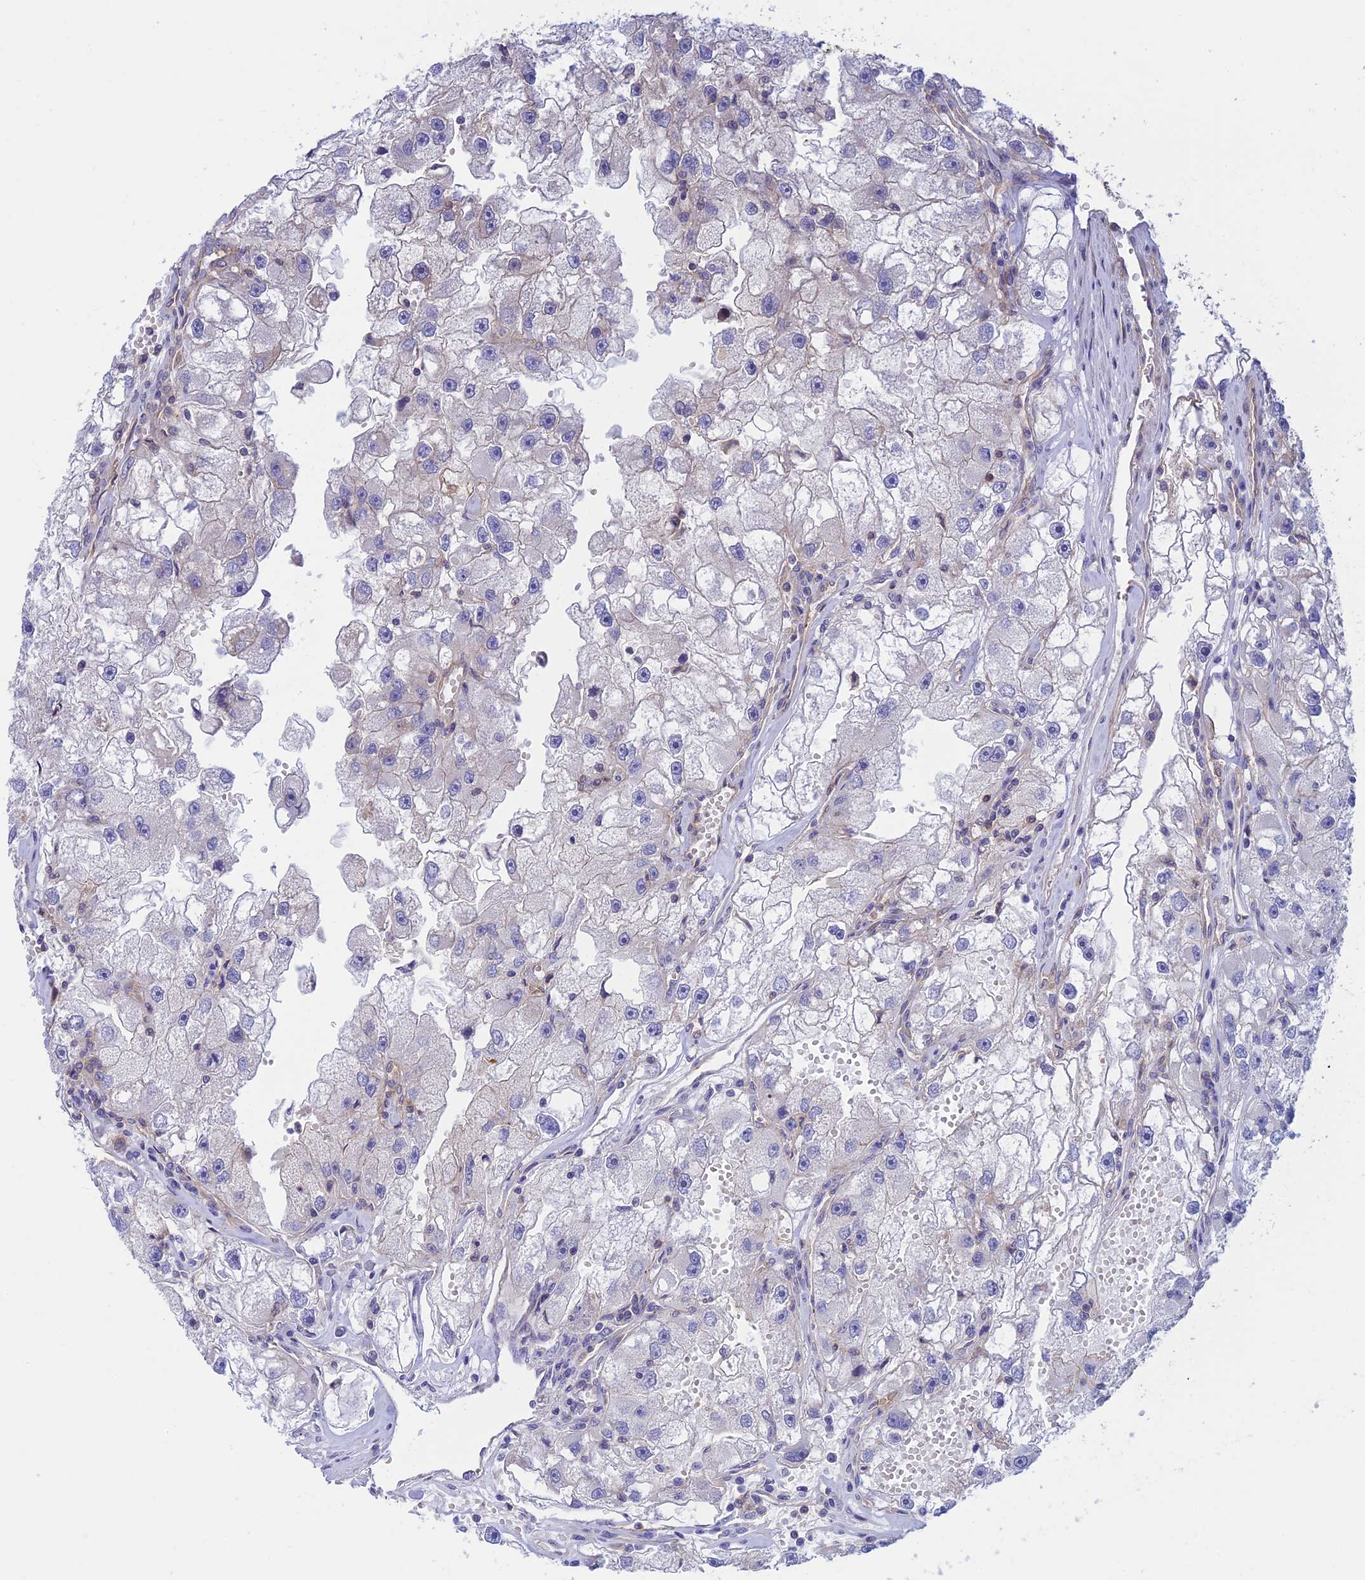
{"staining": {"intensity": "weak", "quantity": "<25%", "location": "cytoplasmic/membranous"}, "tissue": "renal cancer", "cell_type": "Tumor cells", "image_type": "cancer", "snomed": [{"axis": "morphology", "description": "Adenocarcinoma, NOS"}, {"axis": "topography", "description": "Kidney"}], "caption": "Photomicrograph shows no significant protein staining in tumor cells of renal cancer (adenocarcinoma).", "gene": "PPP1R12C", "patient": {"sex": "male", "age": 63}}